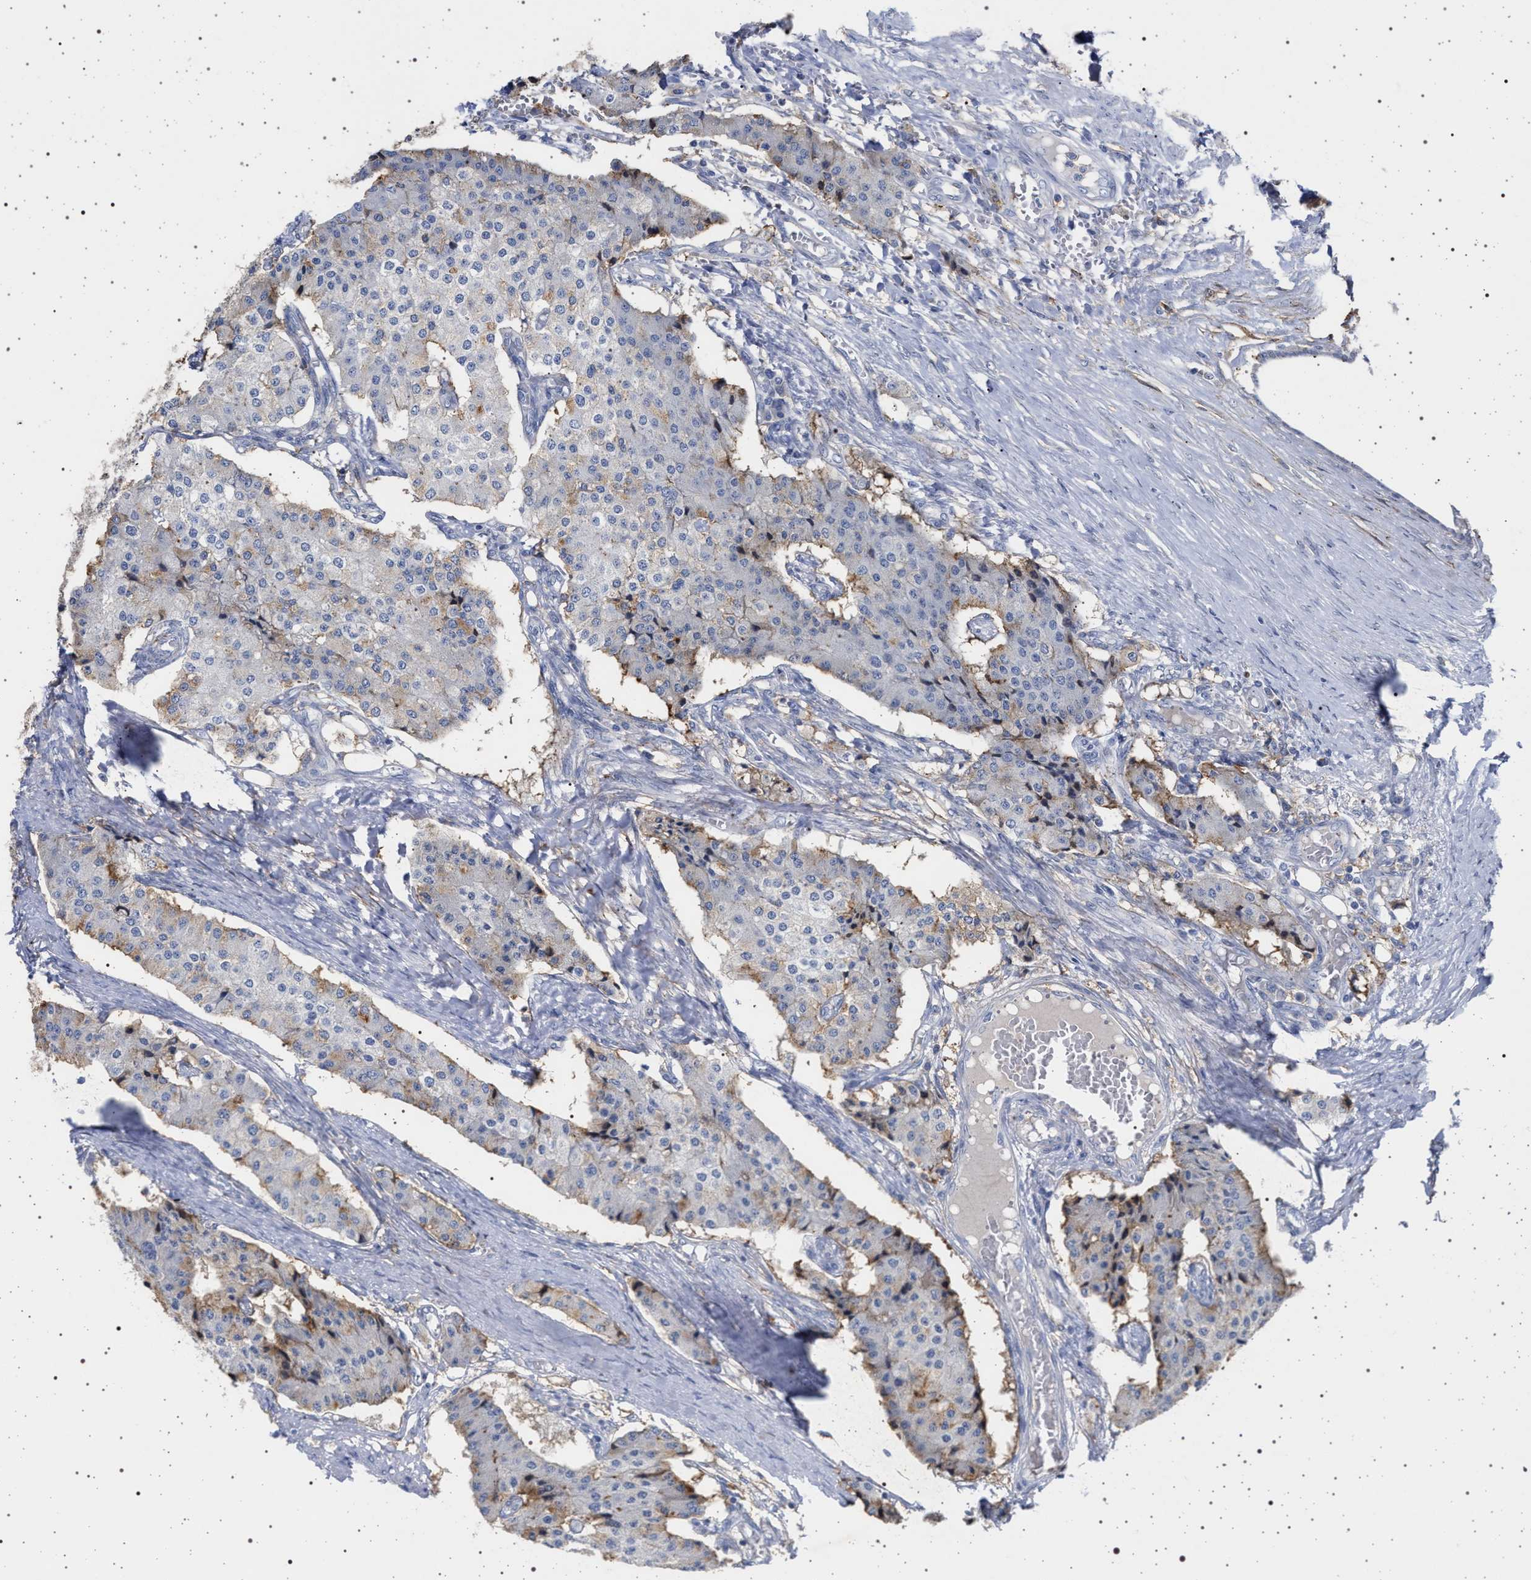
{"staining": {"intensity": "moderate", "quantity": "<25%", "location": "cytoplasmic/membranous"}, "tissue": "carcinoid", "cell_type": "Tumor cells", "image_type": "cancer", "snomed": [{"axis": "morphology", "description": "Carcinoid, malignant, NOS"}, {"axis": "topography", "description": "Colon"}], "caption": "Protein expression by immunohistochemistry (IHC) shows moderate cytoplasmic/membranous staining in approximately <25% of tumor cells in malignant carcinoid.", "gene": "PLG", "patient": {"sex": "female", "age": 52}}